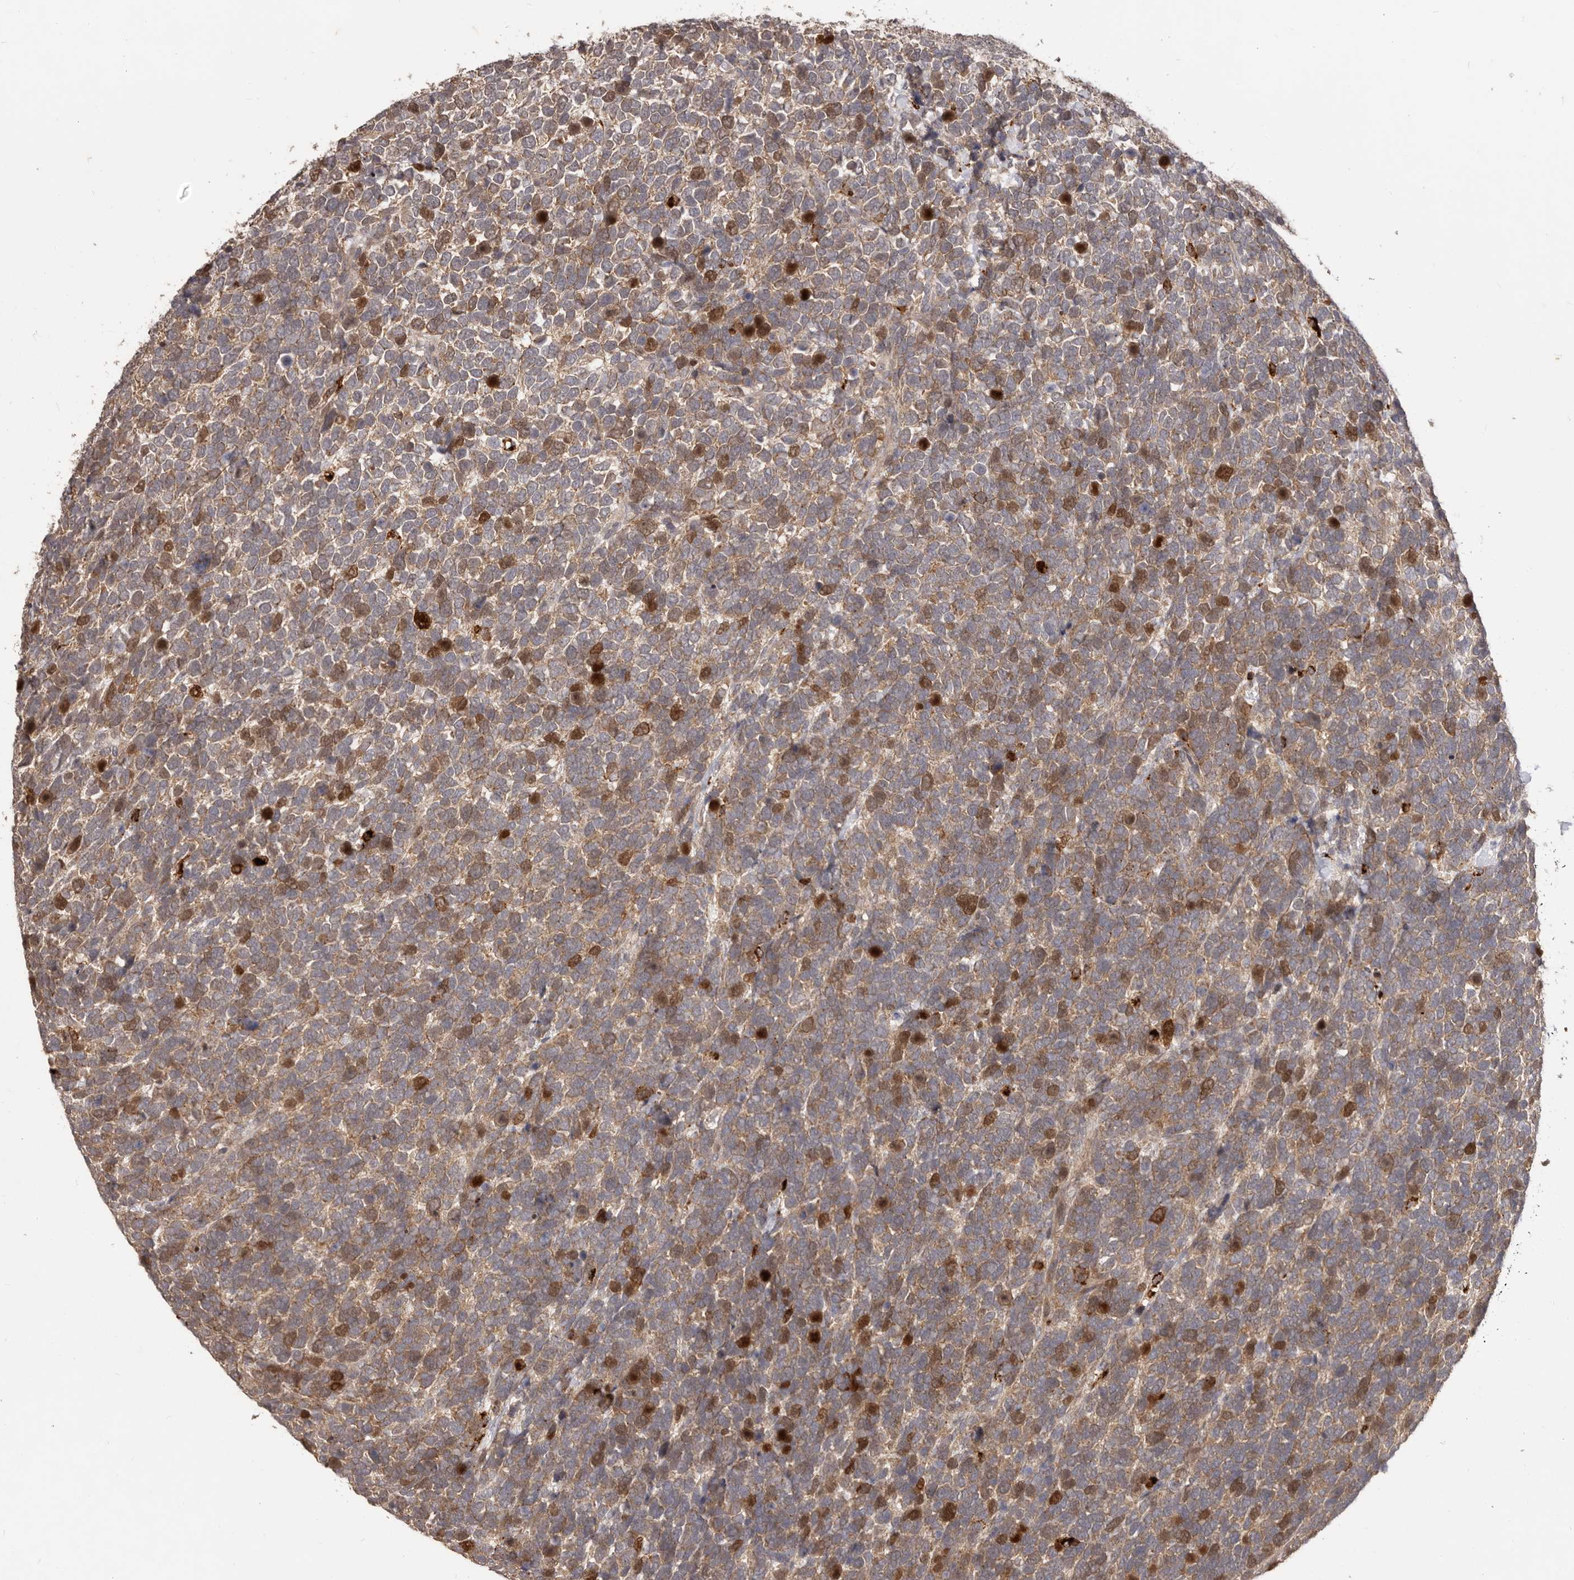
{"staining": {"intensity": "moderate", "quantity": "25%-75%", "location": "cytoplasmic/membranous,nuclear"}, "tissue": "urothelial cancer", "cell_type": "Tumor cells", "image_type": "cancer", "snomed": [{"axis": "morphology", "description": "Urothelial carcinoma, High grade"}, {"axis": "topography", "description": "Urinary bladder"}], "caption": "Urothelial cancer stained with a protein marker shows moderate staining in tumor cells.", "gene": "RNF187", "patient": {"sex": "female", "age": 80}}